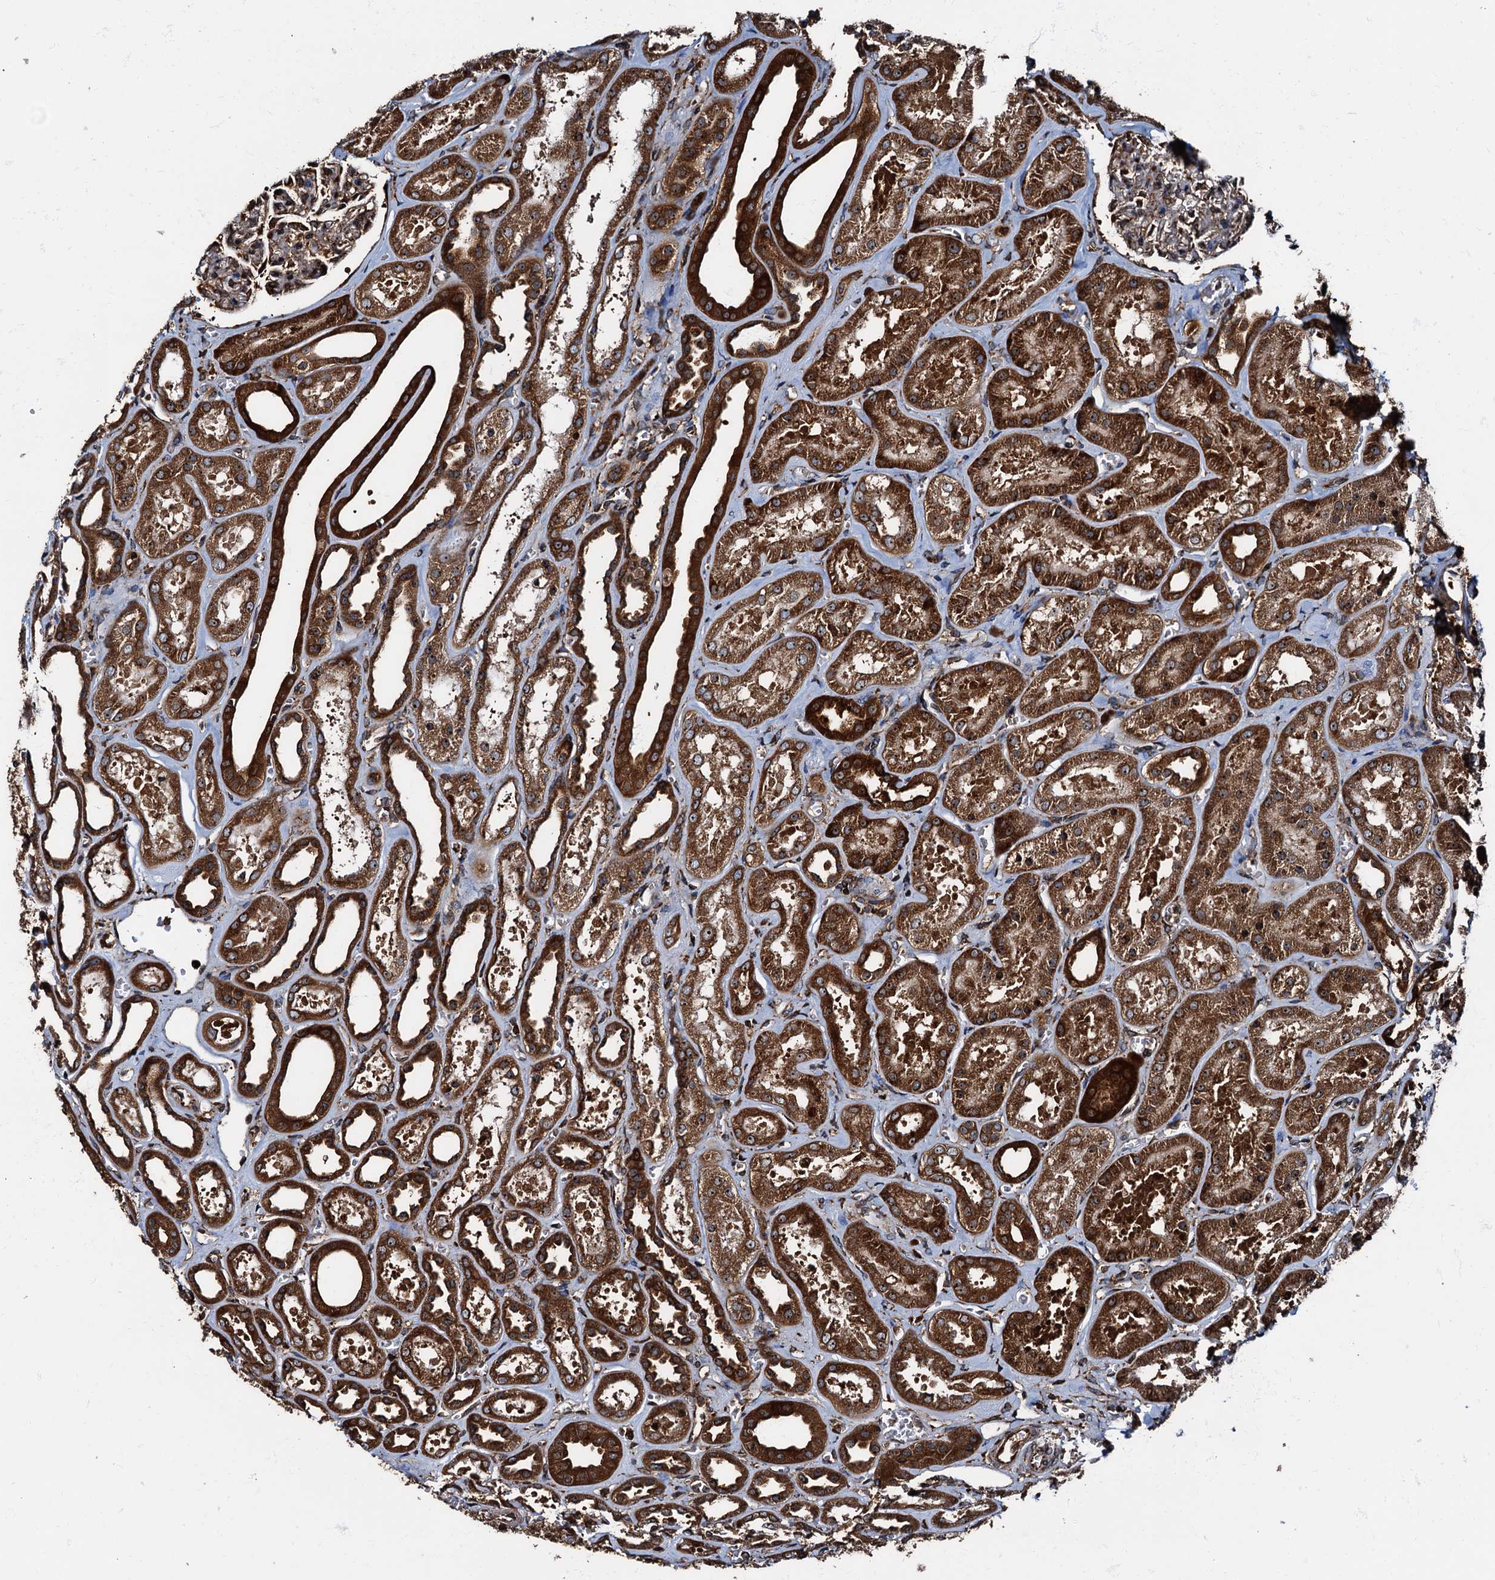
{"staining": {"intensity": "moderate", "quantity": "25%-75%", "location": "cytoplasmic/membranous"}, "tissue": "kidney", "cell_type": "Cells in glomeruli", "image_type": "normal", "snomed": [{"axis": "morphology", "description": "Normal tissue, NOS"}, {"axis": "morphology", "description": "Adenocarcinoma, NOS"}, {"axis": "topography", "description": "Kidney"}], "caption": "Moderate cytoplasmic/membranous positivity is appreciated in approximately 25%-75% of cells in glomeruli in normal kidney.", "gene": "ATP2C1", "patient": {"sex": "female", "age": 68}}